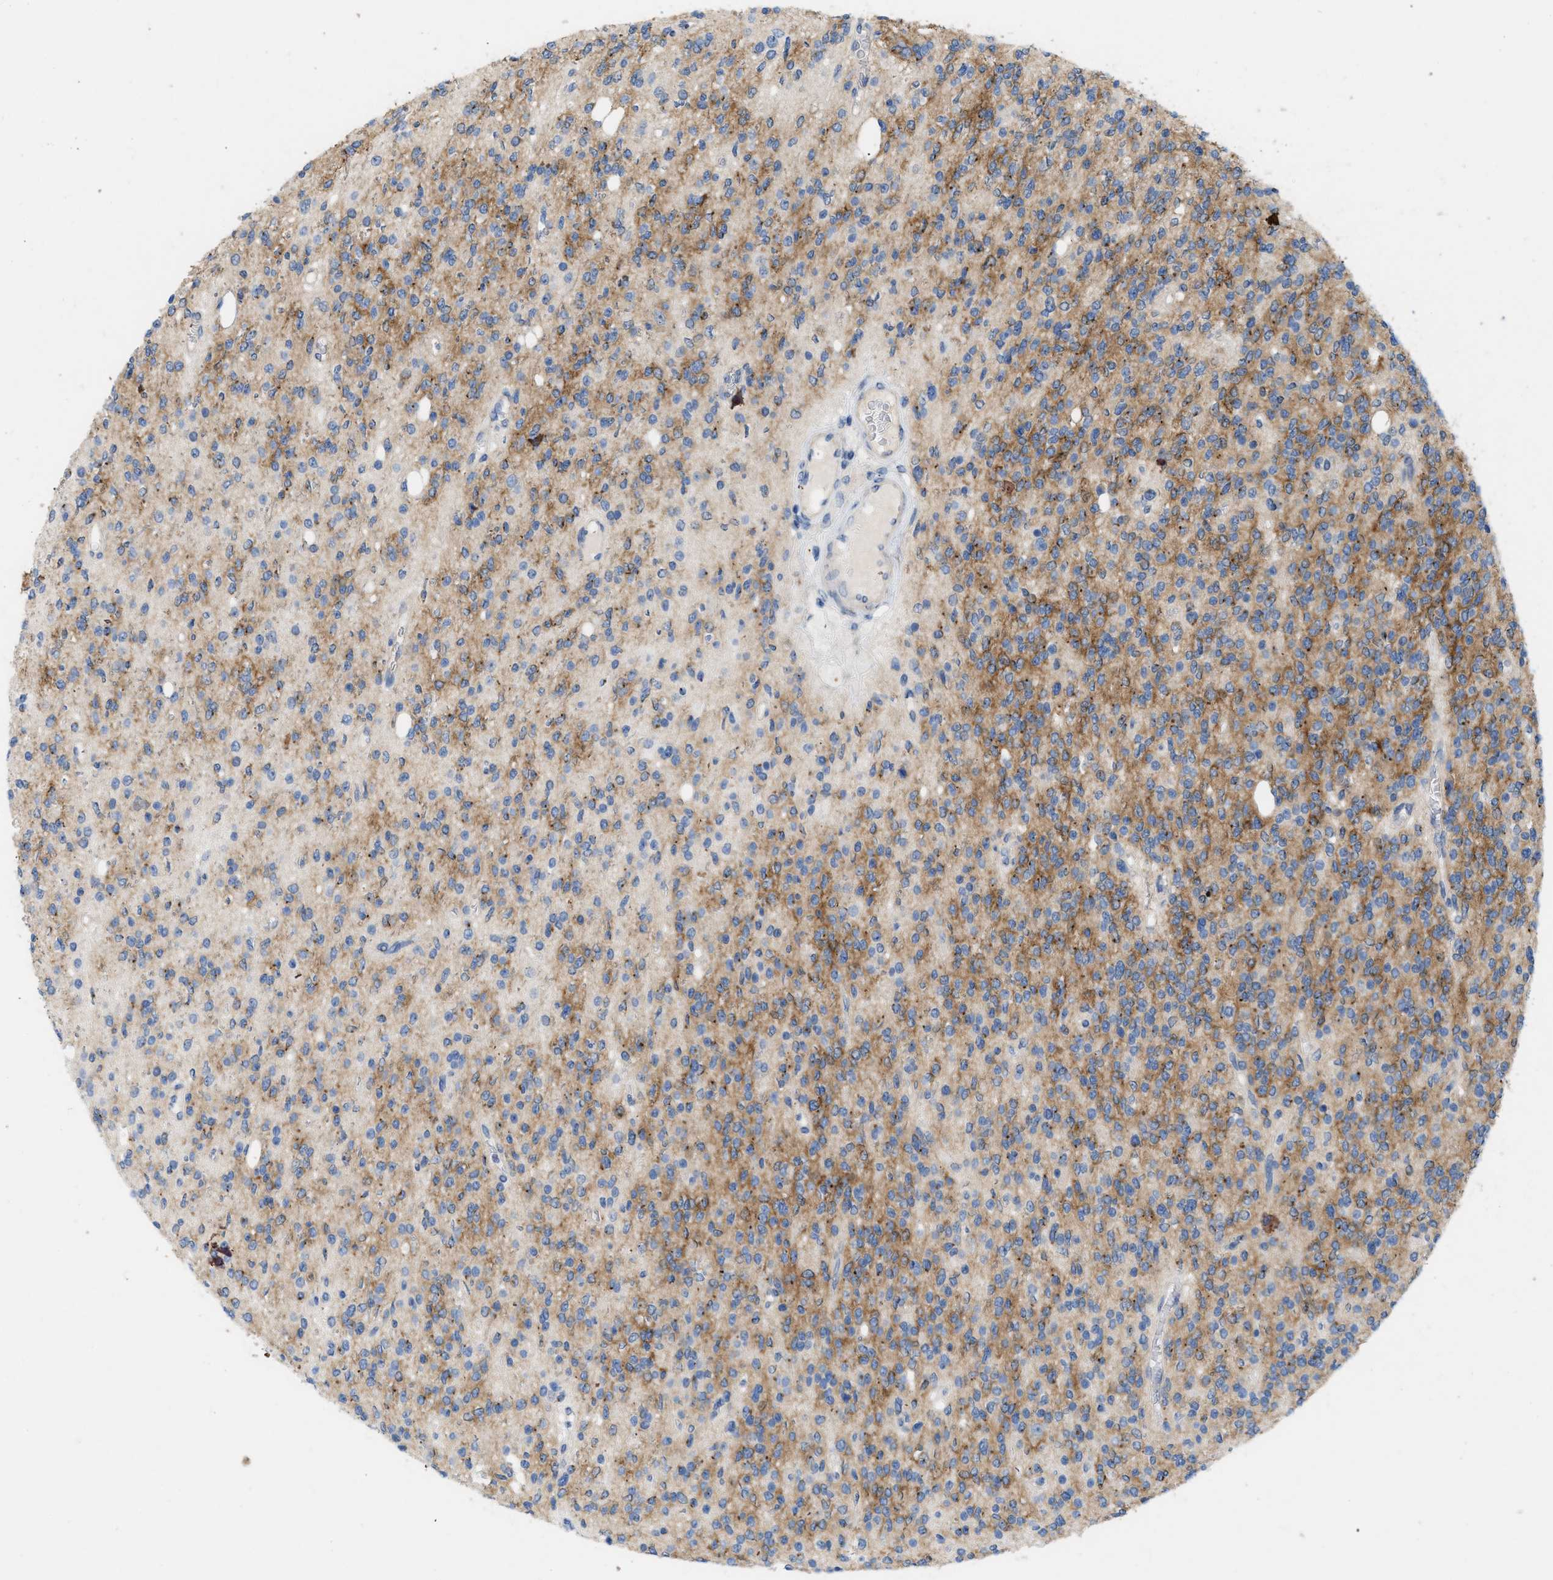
{"staining": {"intensity": "moderate", "quantity": "25%-75%", "location": "cytoplasmic/membranous"}, "tissue": "glioma", "cell_type": "Tumor cells", "image_type": "cancer", "snomed": [{"axis": "morphology", "description": "Glioma, malignant, High grade"}, {"axis": "topography", "description": "Brain"}], "caption": "IHC of malignant high-grade glioma reveals medium levels of moderate cytoplasmic/membranous positivity in about 25%-75% of tumor cells.", "gene": "PLPPR5", "patient": {"sex": "male", "age": 34}}